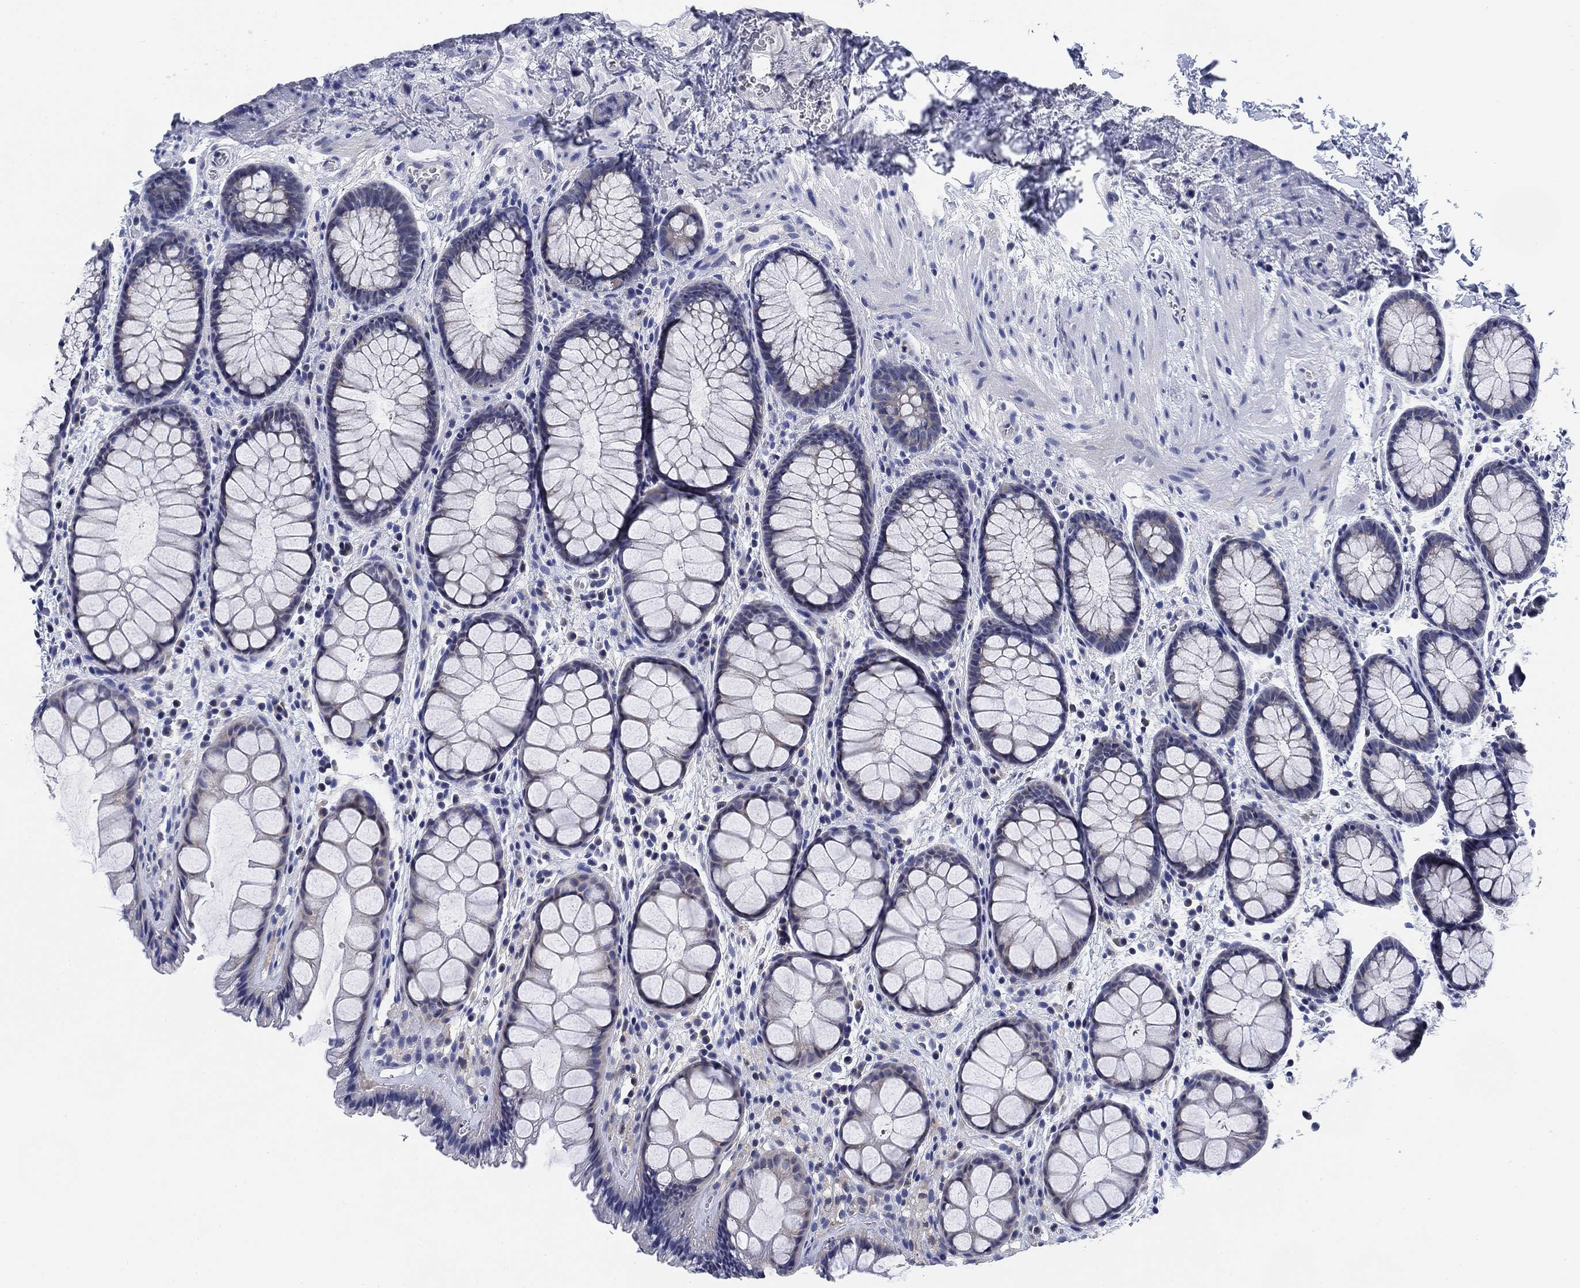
{"staining": {"intensity": "negative", "quantity": "none", "location": "none"}, "tissue": "rectum", "cell_type": "Glandular cells", "image_type": "normal", "snomed": [{"axis": "morphology", "description": "Normal tissue, NOS"}, {"axis": "topography", "description": "Rectum"}], "caption": "Immunohistochemical staining of unremarkable human rectum displays no significant positivity in glandular cells. Brightfield microscopy of immunohistochemistry stained with DAB (3,3'-diaminobenzidine) (brown) and hematoxylin (blue), captured at high magnification.", "gene": "DAZL", "patient": {"sex": "female", "age": 62}}